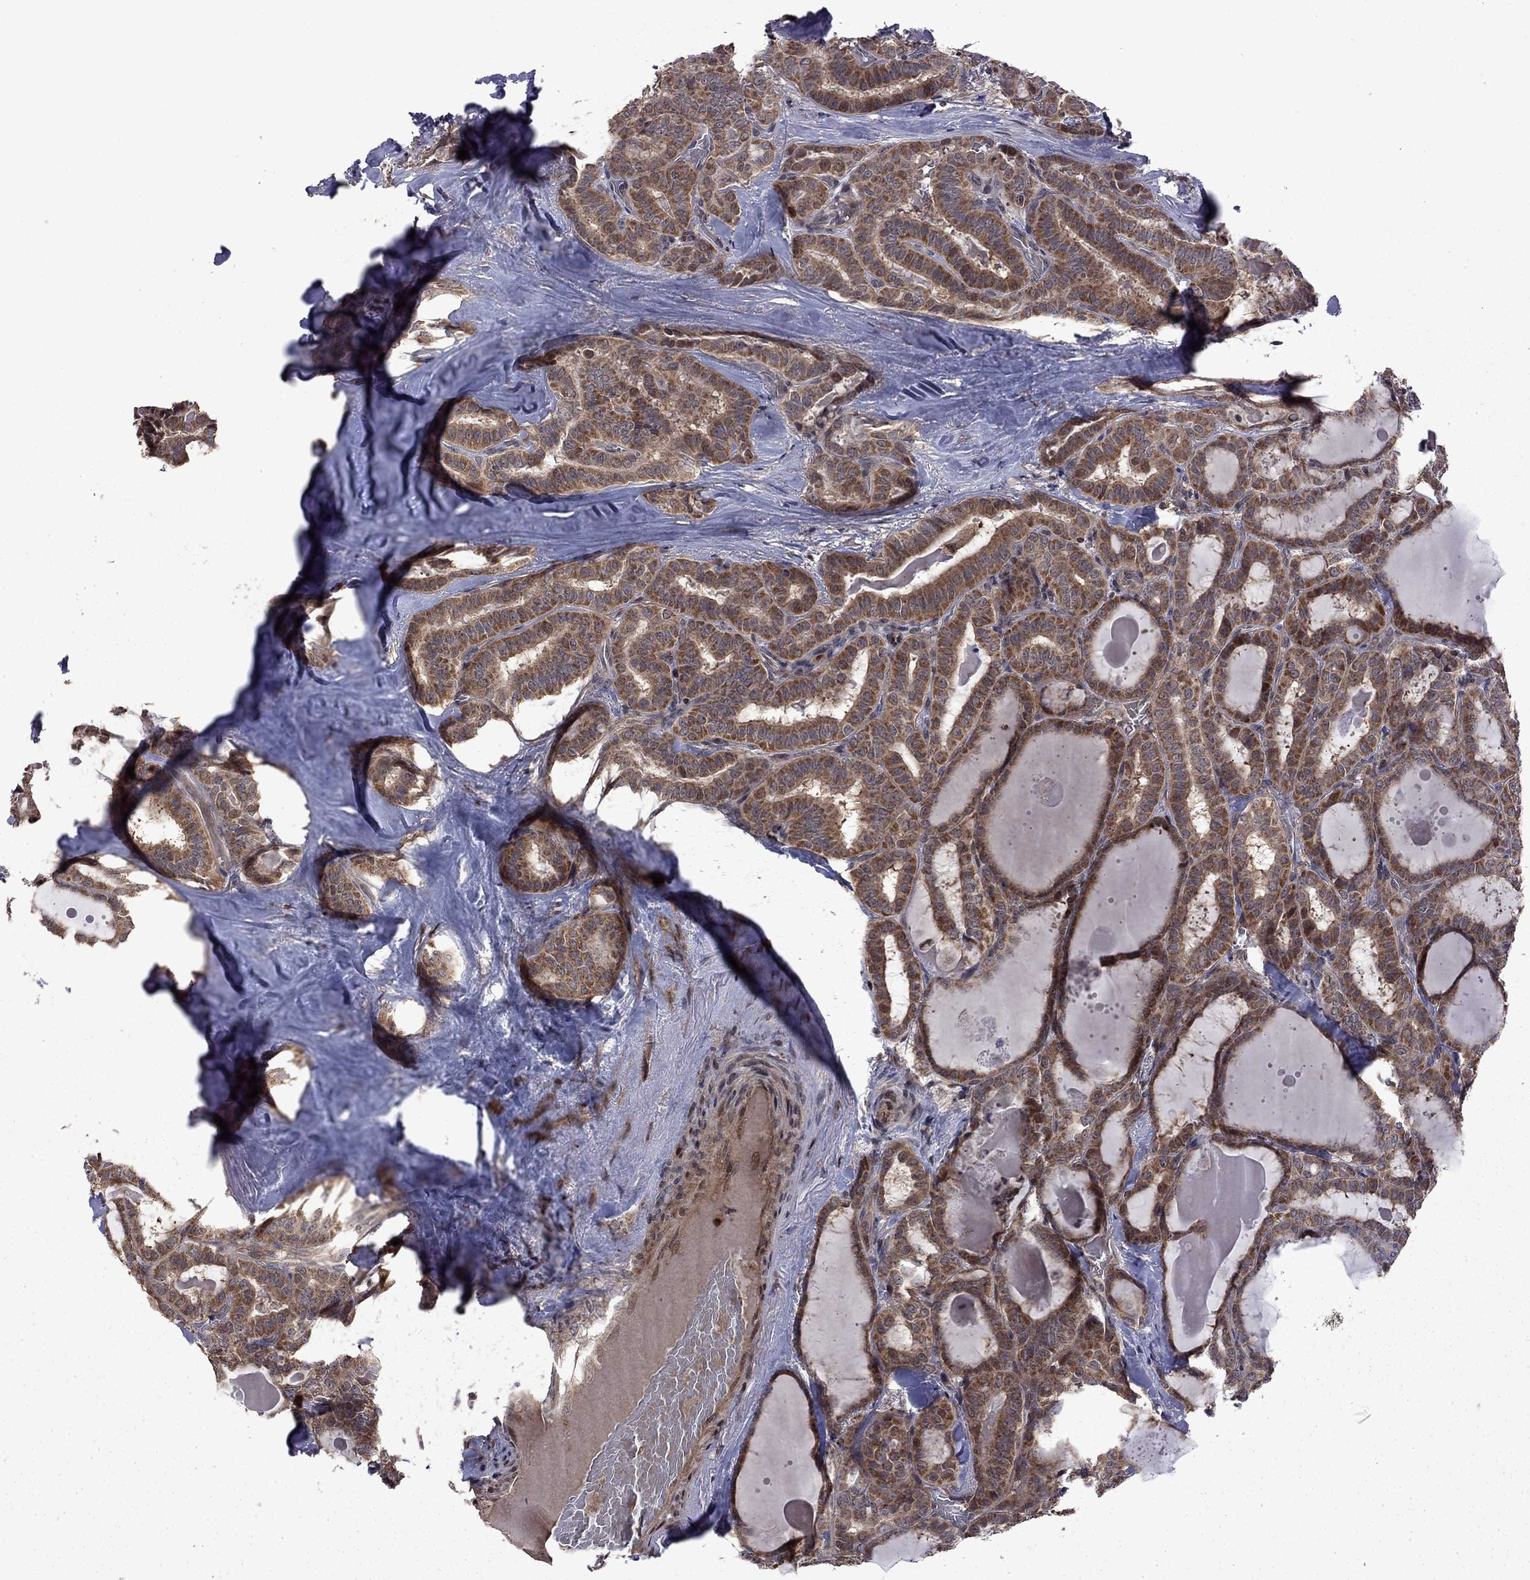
{"staining": {"intensity": "moderate", "quantity": ">75%", "location": "cytoplasmic/membranous"}, "tissue": "thyroid cancer", "cell_type": "Tumor cells", "image_type": "cancer", "snomed": [{"axis": "morphology", "description": "Papillary adenocarcinoma, NOS"}, {"axis": "topography", "description": "Thyroid gland"}], "caption": "Protein expression analysis of papillary adenocarcinoma (thyroid) exhibits moderate cytoplasmic/membranous staining in about >75% of tumor cells. (DAB IHC, brown staining for protein, blue staining for nuclei).", "gene": "IPP", "patient": {"sex": "female", "age": 39}}